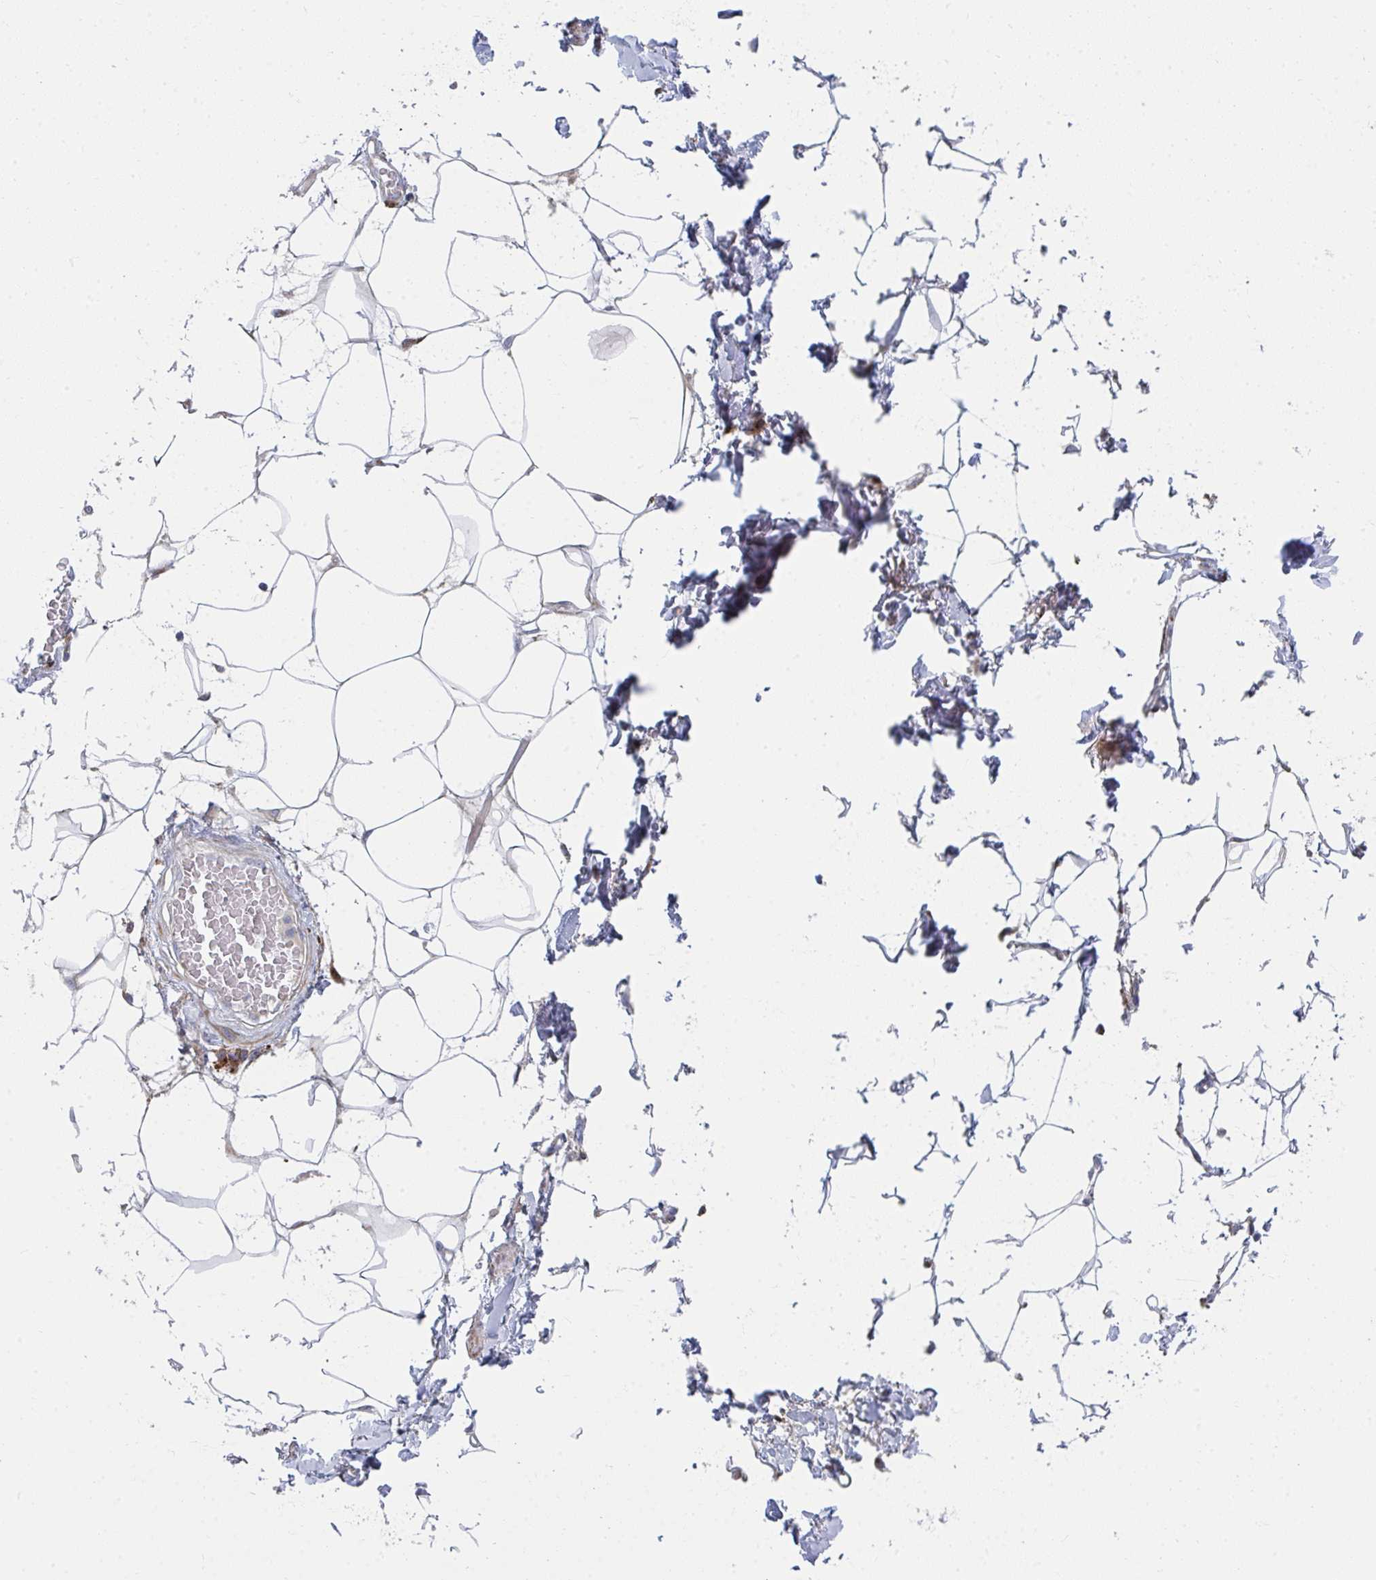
{"staining": {"intensity": "negative", "quantity": "none", "location": "none"}, "tissue": "adipose tissue", "cell_type": "Adipocytes", "image_type": "normal", "snomed": [{"axis": "morphology", "description": "Normal tissue, NOS"}, {"axis": "topography", "description": "Vagina"}, {"axis": "topography", "description": "Peripheral nerve tissue"}], "caption": "The IHC photomicrograph has no significant staining in adipocytes of adipose tissue. (DAB (3,3'-diaminobenzidine) immunohistochemistry visualized using brightfield microscopy, high magnification).", "gene": "PSMG1", "patient": {"sex": "female", "age": 71}}